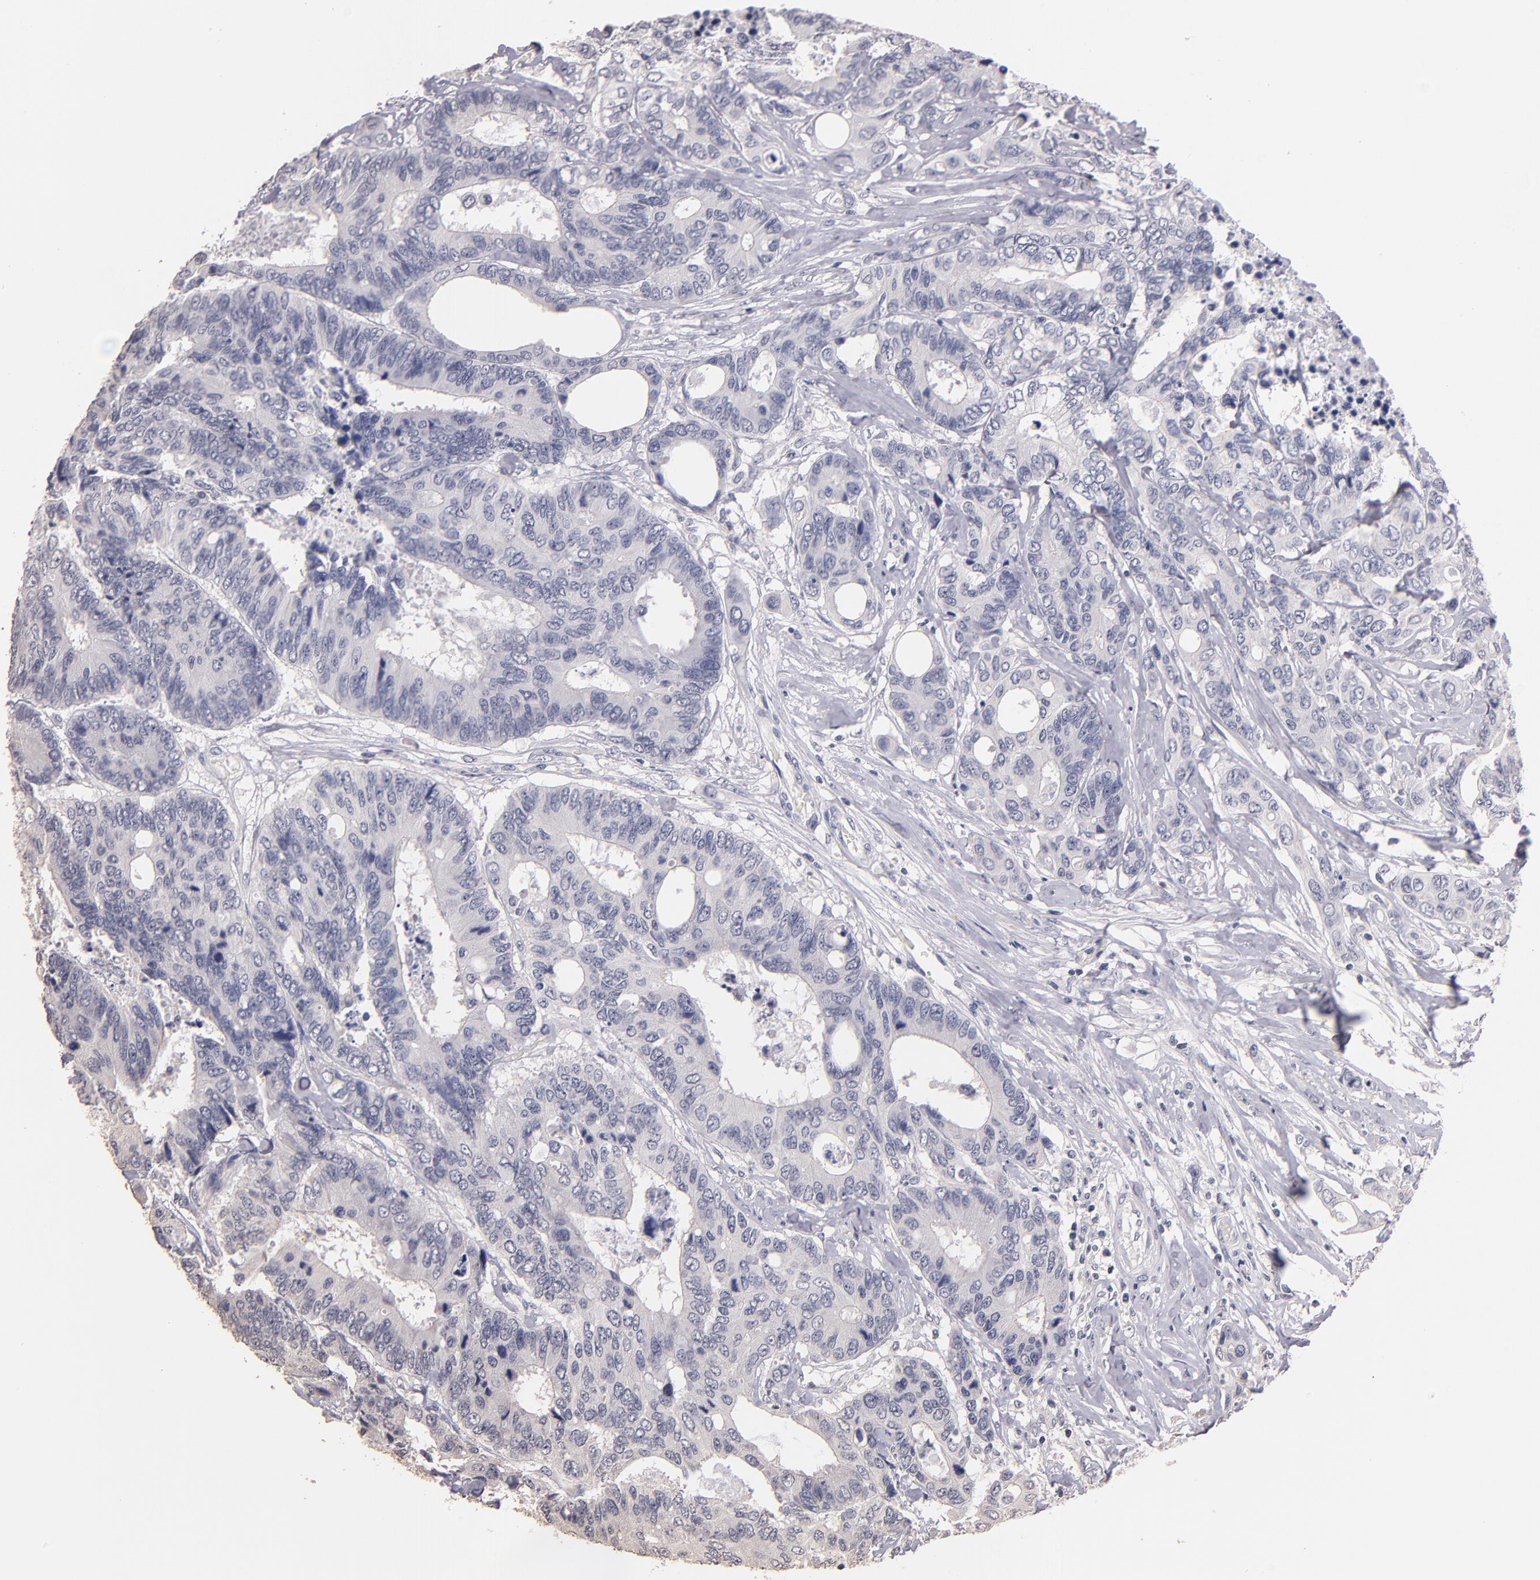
{"staining": {"intensity": "negative", "quantity": "none", "location": "none"}, "tissue": "colorectal cancer", "cell_type": "Tumor cells", "image_type": "cancer", "snomed": [{"axis": "morphology", "description": "Adenocarcinoma, NOS"}, {"axis": "topography", "description": "Rectum"}], "caption": "High magnification brightfield microscopy of colorectal cancer (adenocarcinoma) stained with DAB (3,3'-diaminobenzidine) (brown) and counterstained with hematoxylin (blue): tumor cells show no significant staining.", "gene": "SOX10", "patient": {"sex": "male", "age": 55}}